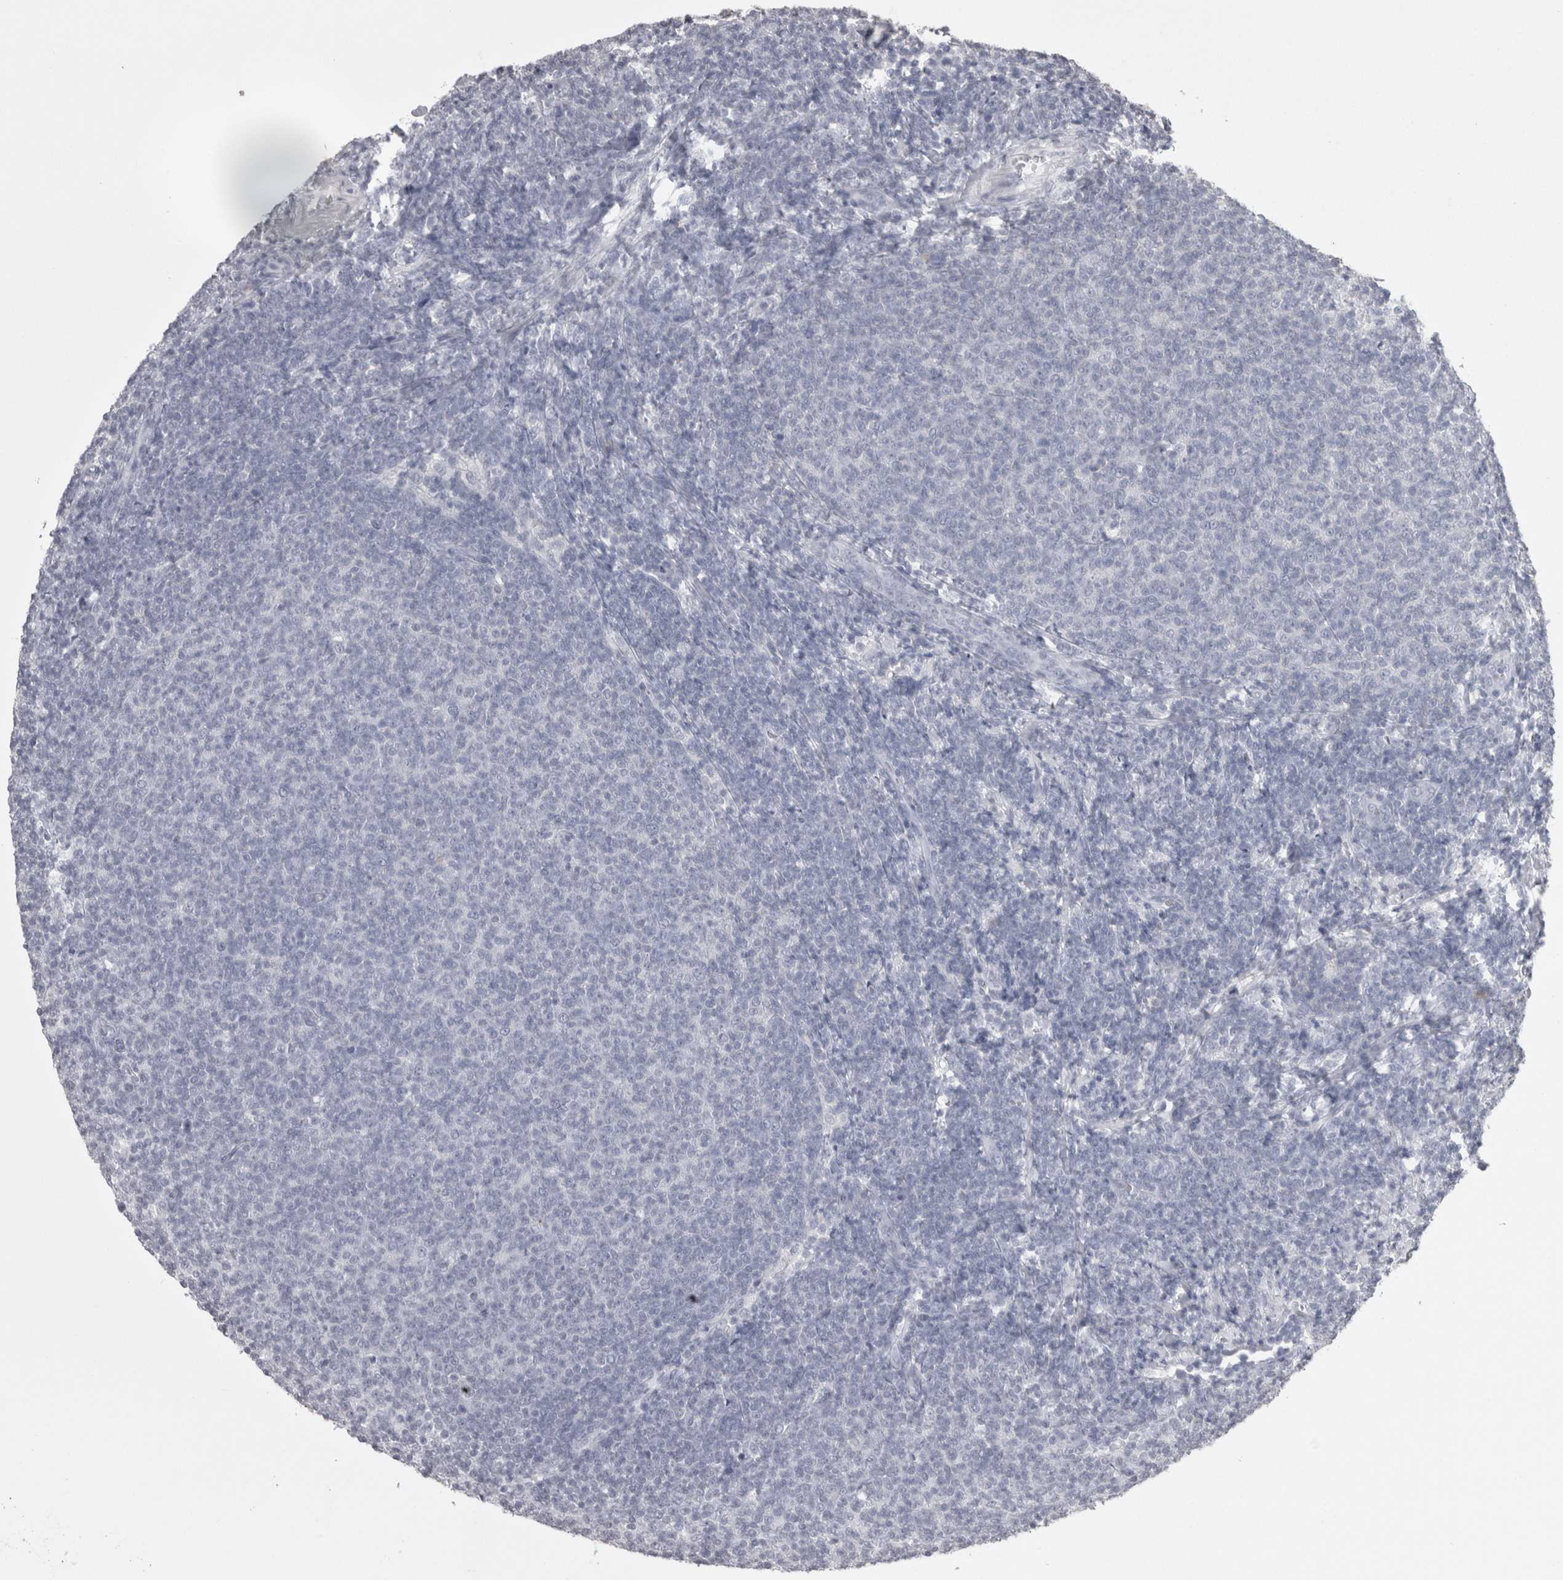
{"staining": {"intensity": "negative", "quantity": "none", "location": "none"}, "tissue": "lymphoma", "cell_type": "Tumor cells", "image_type": "cancer", "snomed": [{"axis": "morphology", "description": "Malignant lymphoma, non-Hodgkin's type, Low grade"}, {"axis": "topography", "description": "Lymph node"}], "caption": "Tumor cells are negative for brown protein staining in malignant lymphoma, non-Hodgkin's type (low-grade).", "gene": "LAX1", "patient": {"sex": "male", "age": 66}}